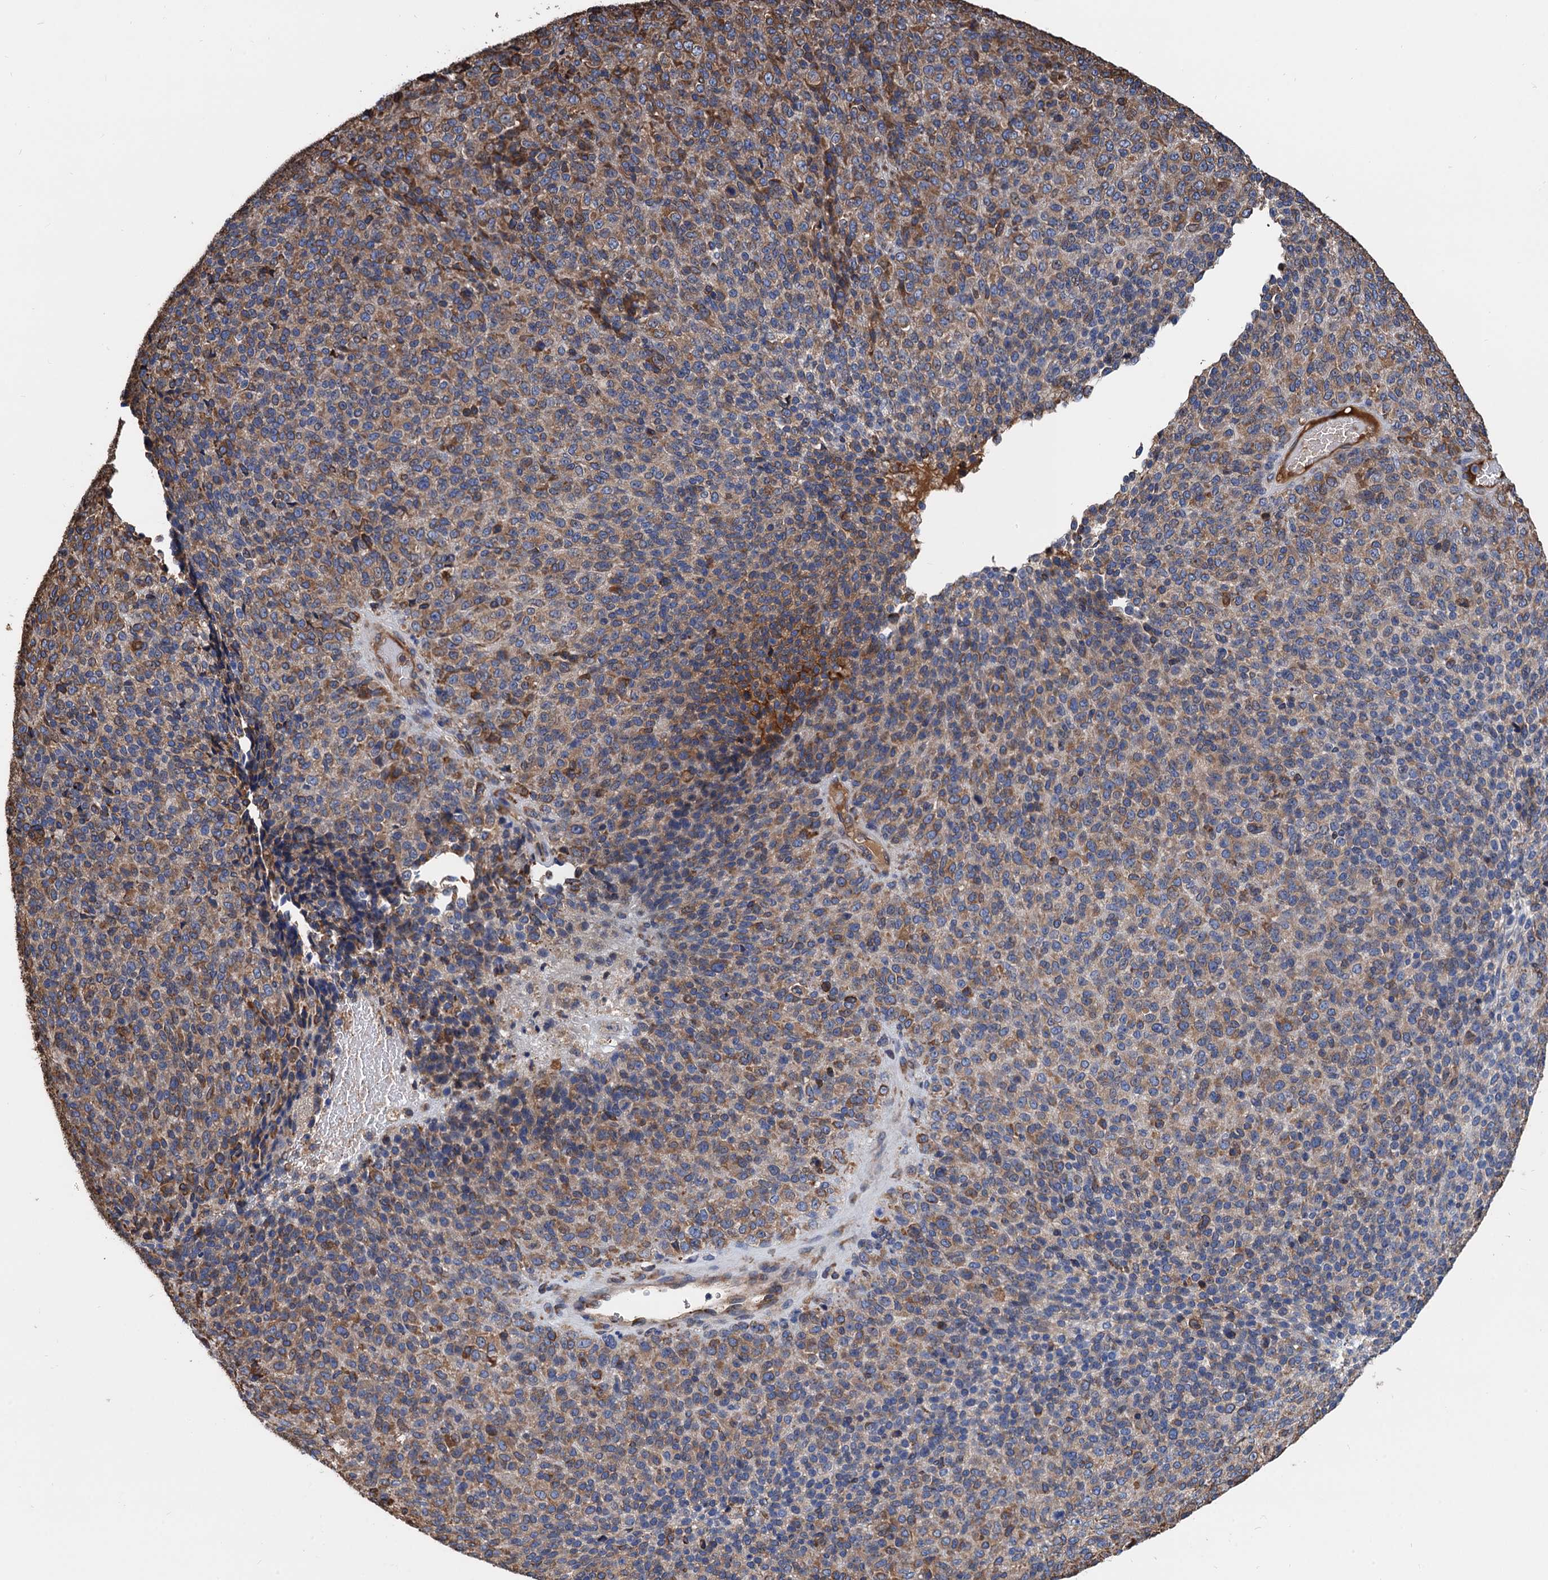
{"staining": {"intensity": "moderate", "quantity": "25%-75%", "location": "cytoplasmic/membranous"}, "tissue": "melanoma", "cell_type": "Tumor cells", "image_type": "cancer", "snomed": [{"axis": "morphology", "description": "Malignant melanoma, Metastatic site"}, {"axis": "topography", "description": "Brain"}], "caption": "Tumor cells reveal medium levels of moderate cytoplasmic/membranous staining in approximately 25%-75% of cells in human malignant melanoma (metastatic site).", "gene": "CNNM1", "patient": {"sex": "female", "age": 56}}